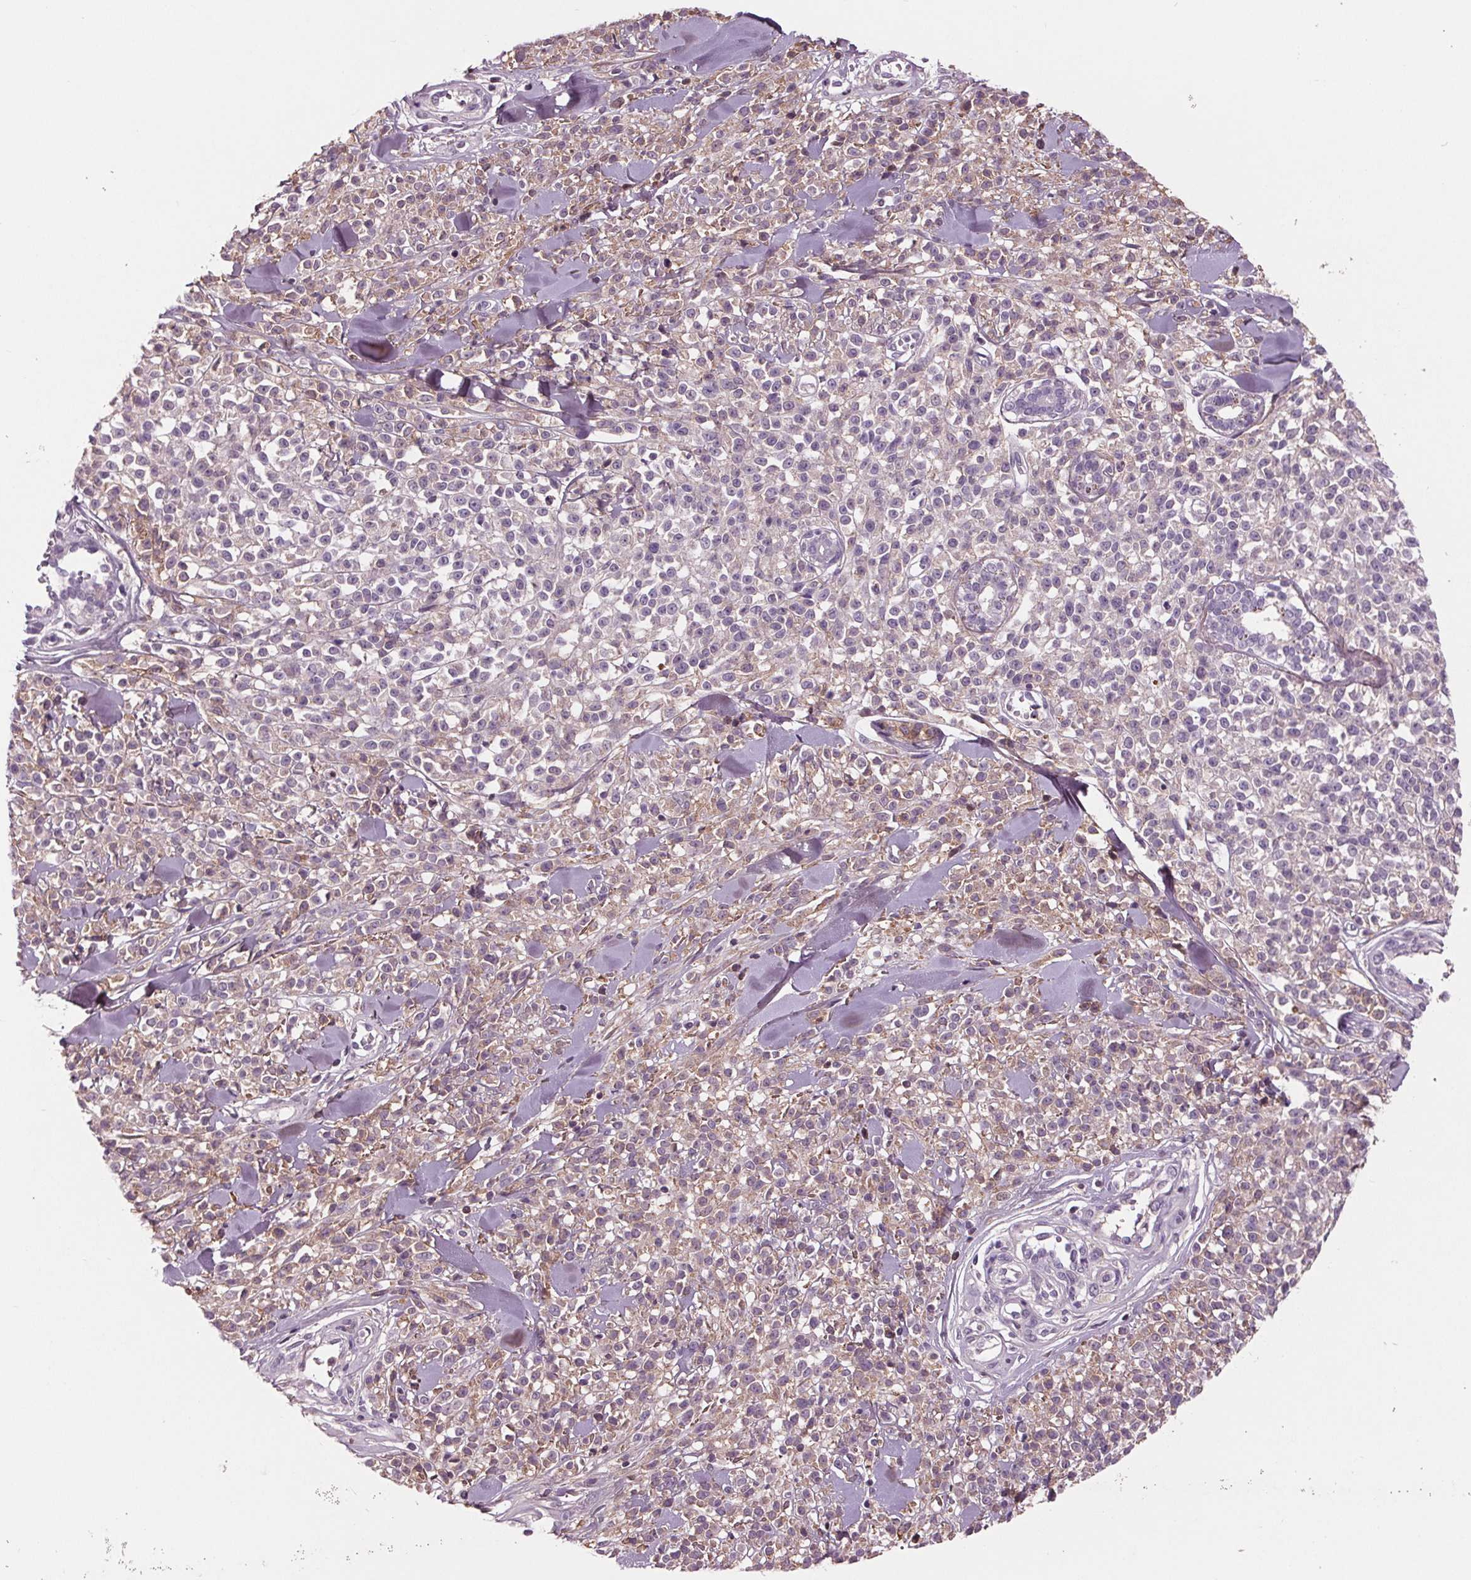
{"staining": {"intensity": "negative", "quantity": "none", "location": "none"}, "tissue": "melanoma", "cell_type": "Tumor cells", "image_type": "cancer", "snomed": [{"axis": "morphology", "description": "Malignant melanoma, NOS"}, {"axis": "topography", "description": "Skin"}, {"axis": "topography", "description": "Skin of trunk"}], "caption": "DAB immunohistochemical staining of human malignant melanoma demonstrates no significant positivity in tumor cells.", "gene": "C6", "patient": {"sex": "male", "age": 74}}